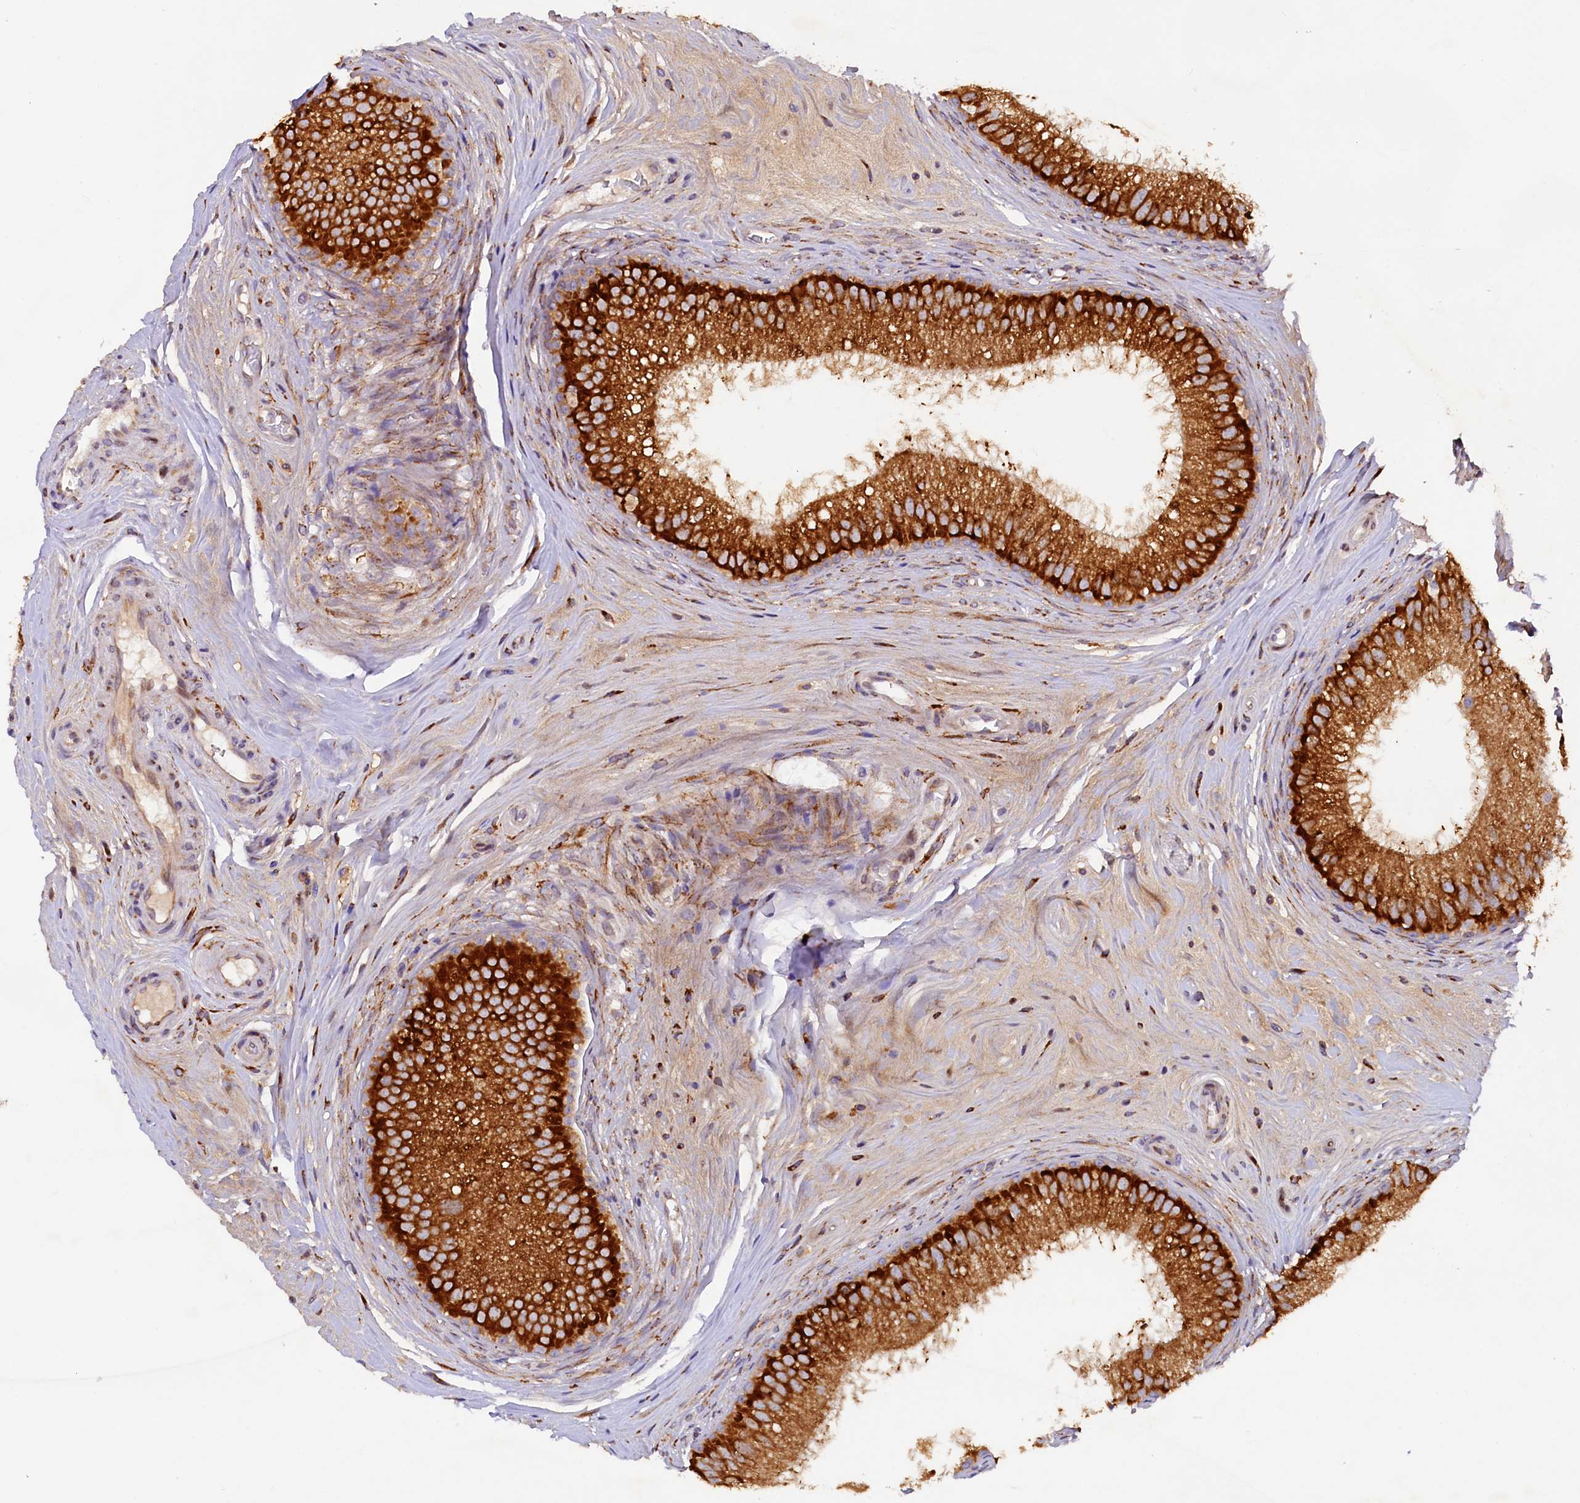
{"staining": {"intensity": "strong", "quantity": ">75%", "location": "cytoplasmic/membranous"}, "tissue": "epididymis", "cell_type": "Glandular cells", "image_type": "normal", "snomed": [{"axis": "morphology", "description": "Normal tissue, NOS"}, {"axis": "topography", "description": "Epididymis"}], "caption": "The histopathology image exhibits staining of normal epididymis, revealing strong cytoplasmic/membranous protein staining (brown color) within glandular cells.", "gene": "SSC5D", "patient": {"sex": "male", "age": 33}}